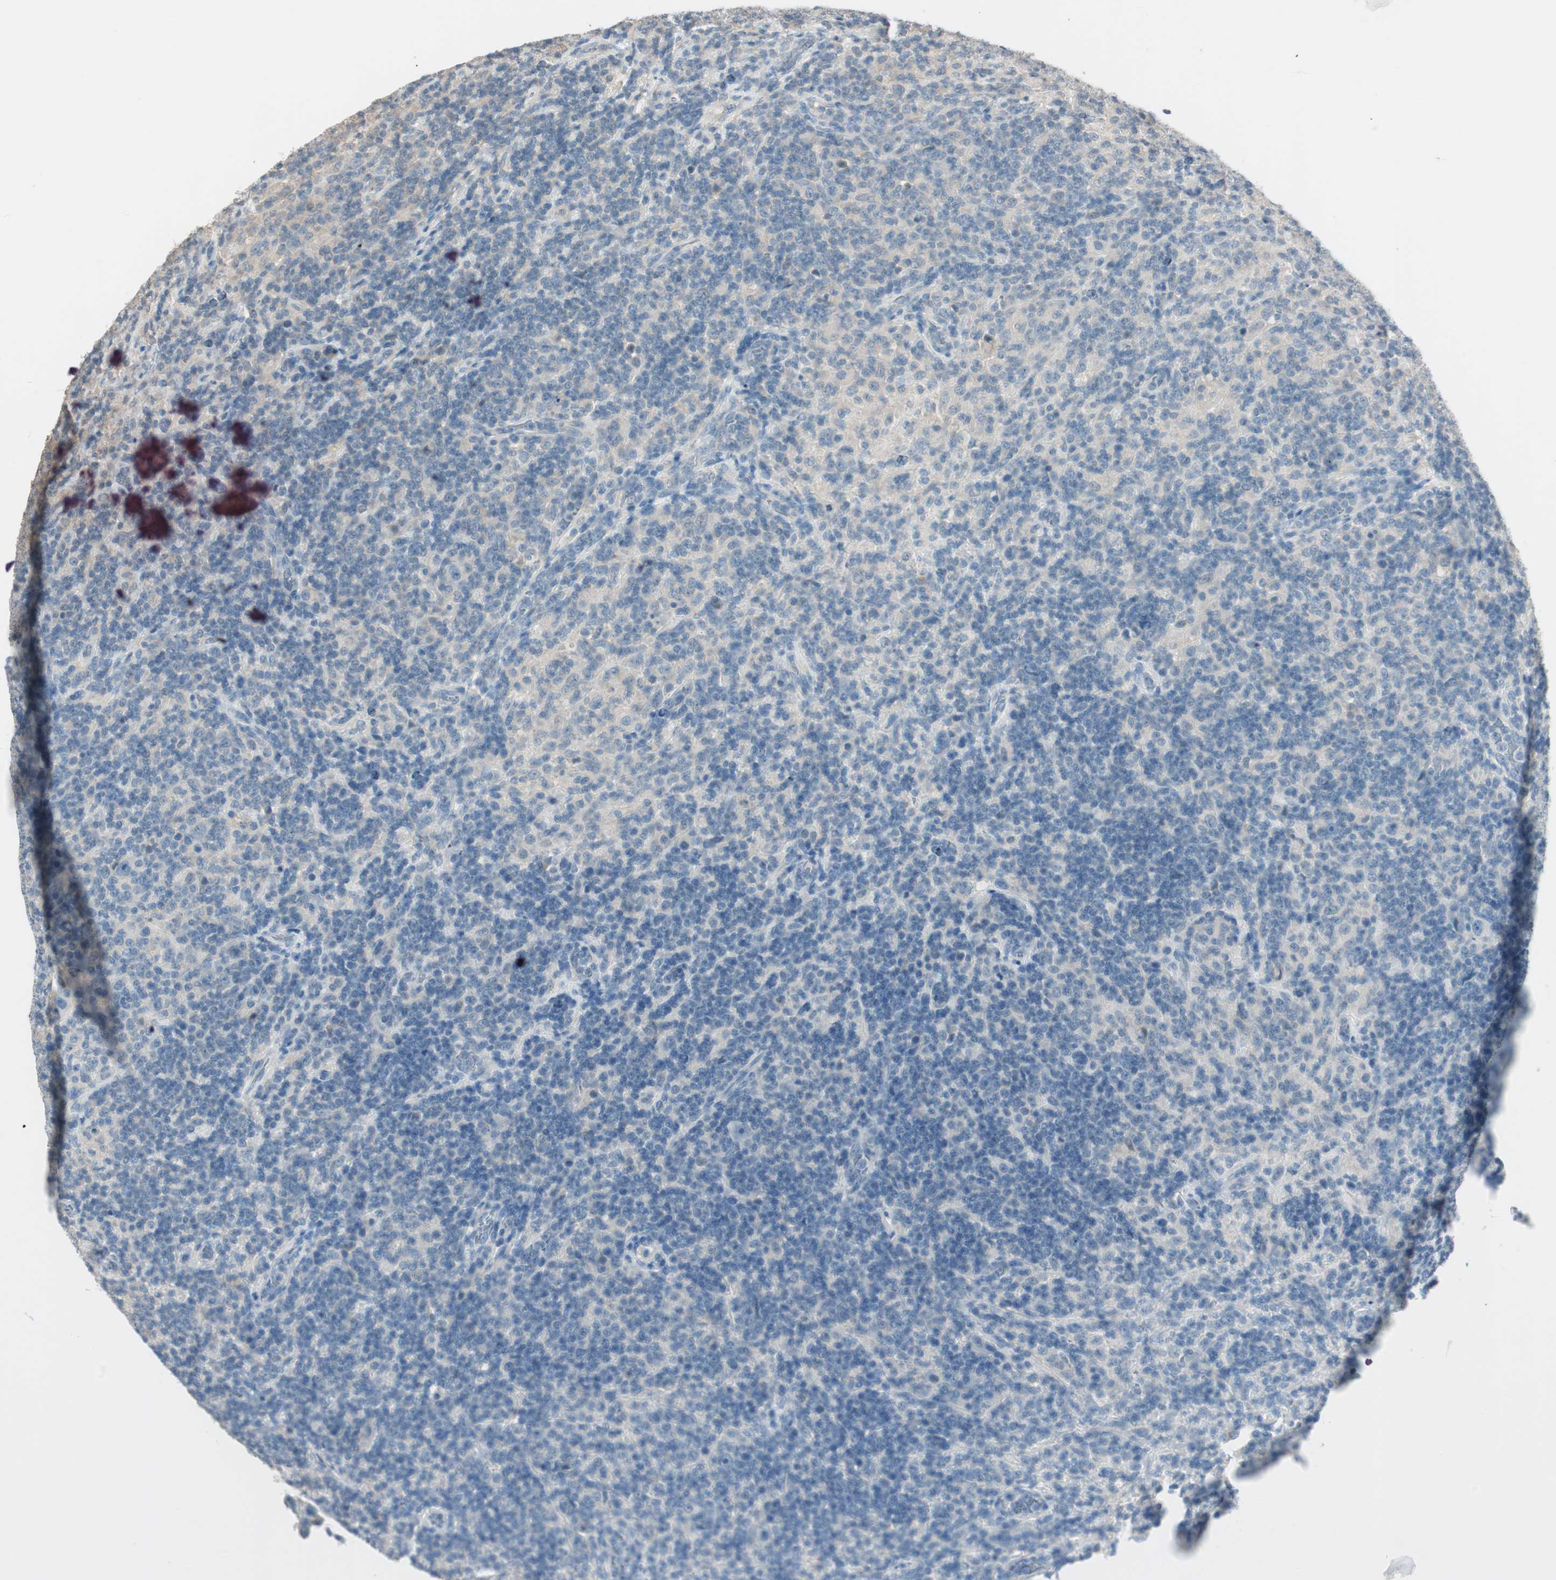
{"staining": {"intensity": "negative", "quantity": "none", "location": "none"}, "tissue": "lymphoma", "cell_type": "Tumor cells", "image_type": "cancer", "snomed": [{"axis": "morphology", "description": "Hodgkin's disease, NOS"}, {"axis": "topography", "description": "Lymph node"}], "caption": "There is no significant staining in tumor cells of lymphoma.", "gene": "KHK", "patient": {"sex": "male", "age": 70}}